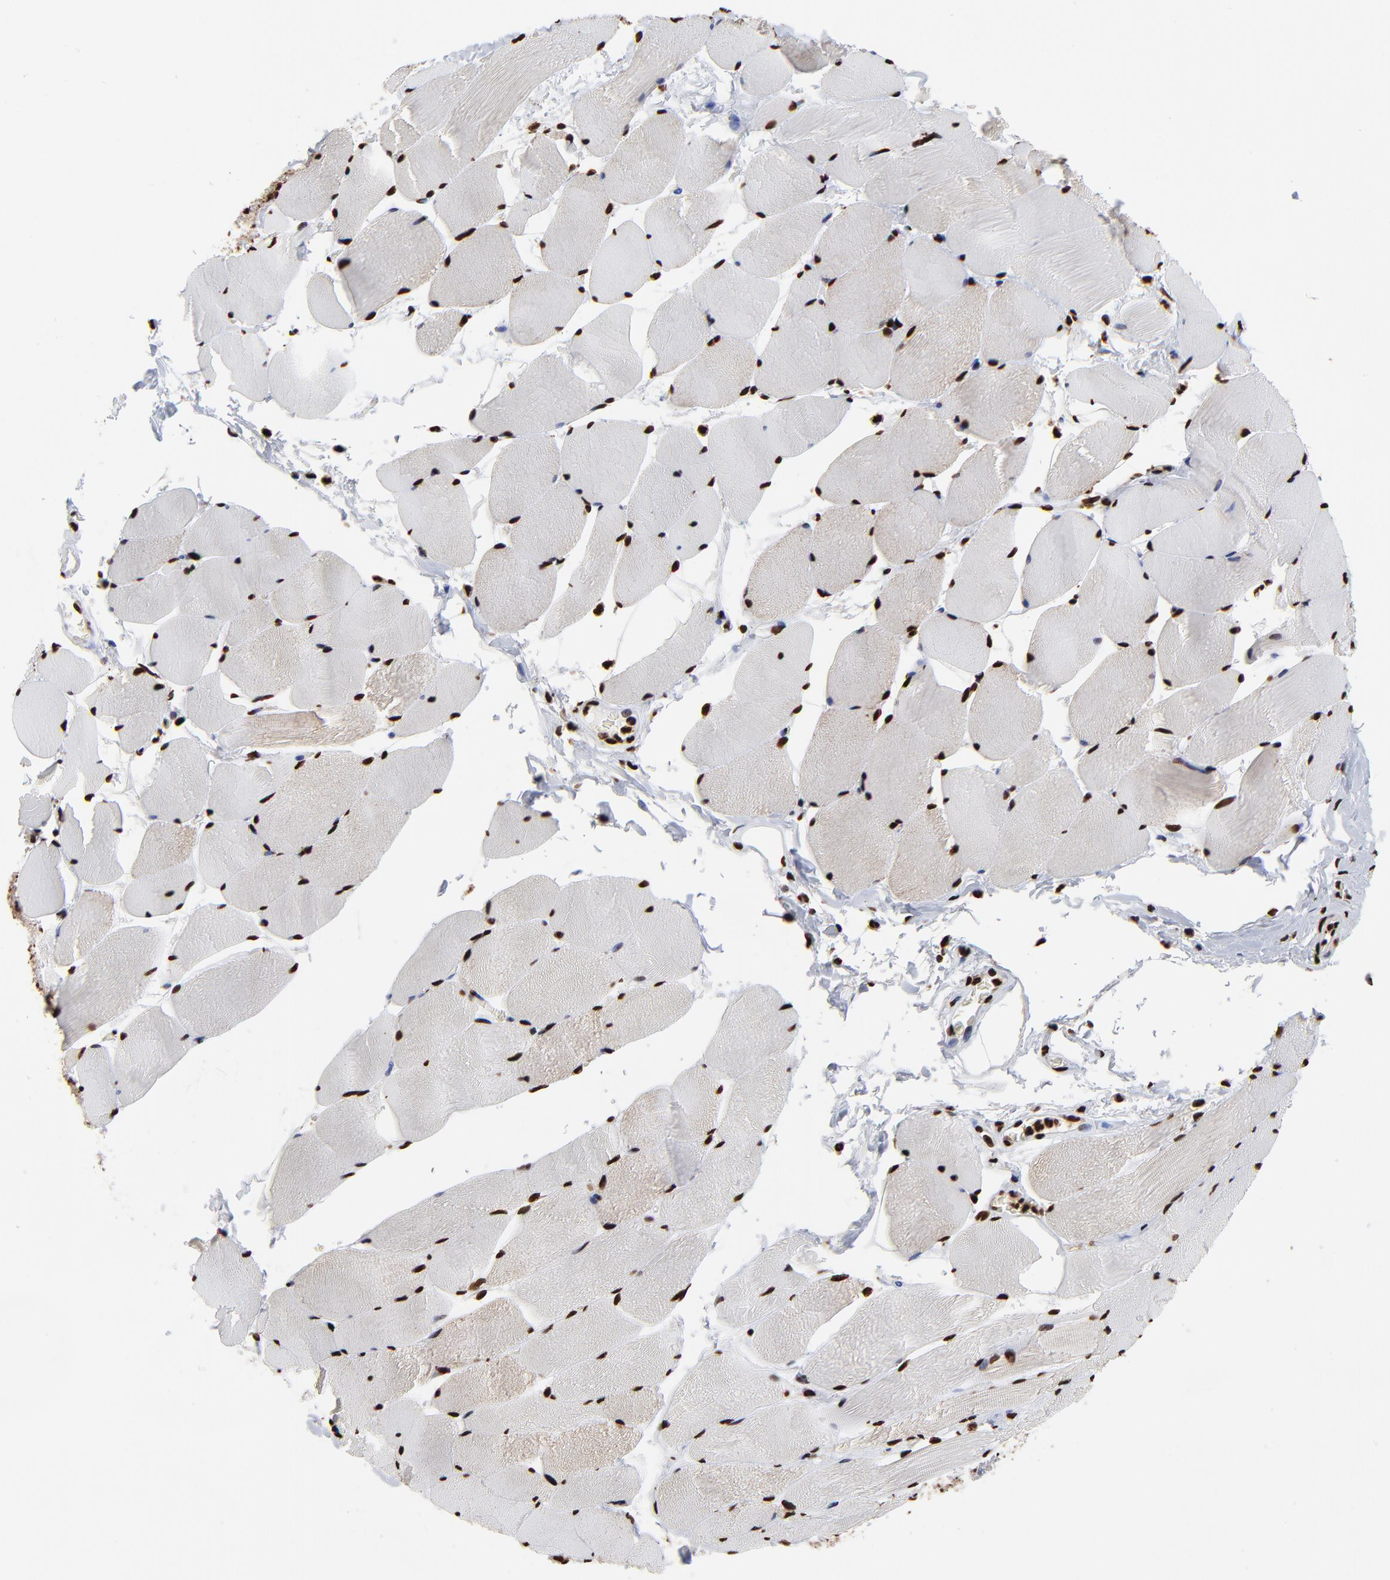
{"staining": {"intensity": "strong", "quantity": ">75%", "location": "nuclear"}, "tissue": "skeletal muscle", "cell_type": "Myocytes", "image_type": "normal", "snomed": [{"axis": "morphology", "description": "Normal tissue, NOS"}, {"axis": "topography", "description": "Skeletal muscle"}], "caption": "IHC photomicrograph of normal skeletal muscle: skeletal muscle stained using immunohistochemistry (IHC) exhibits high levels of strong protein expression localized specifically in the nuclear of myocytes, appearing as a nuclear brown color.", "gene": "ZNF544", "patient": {"sex": "male", "age": 62}}